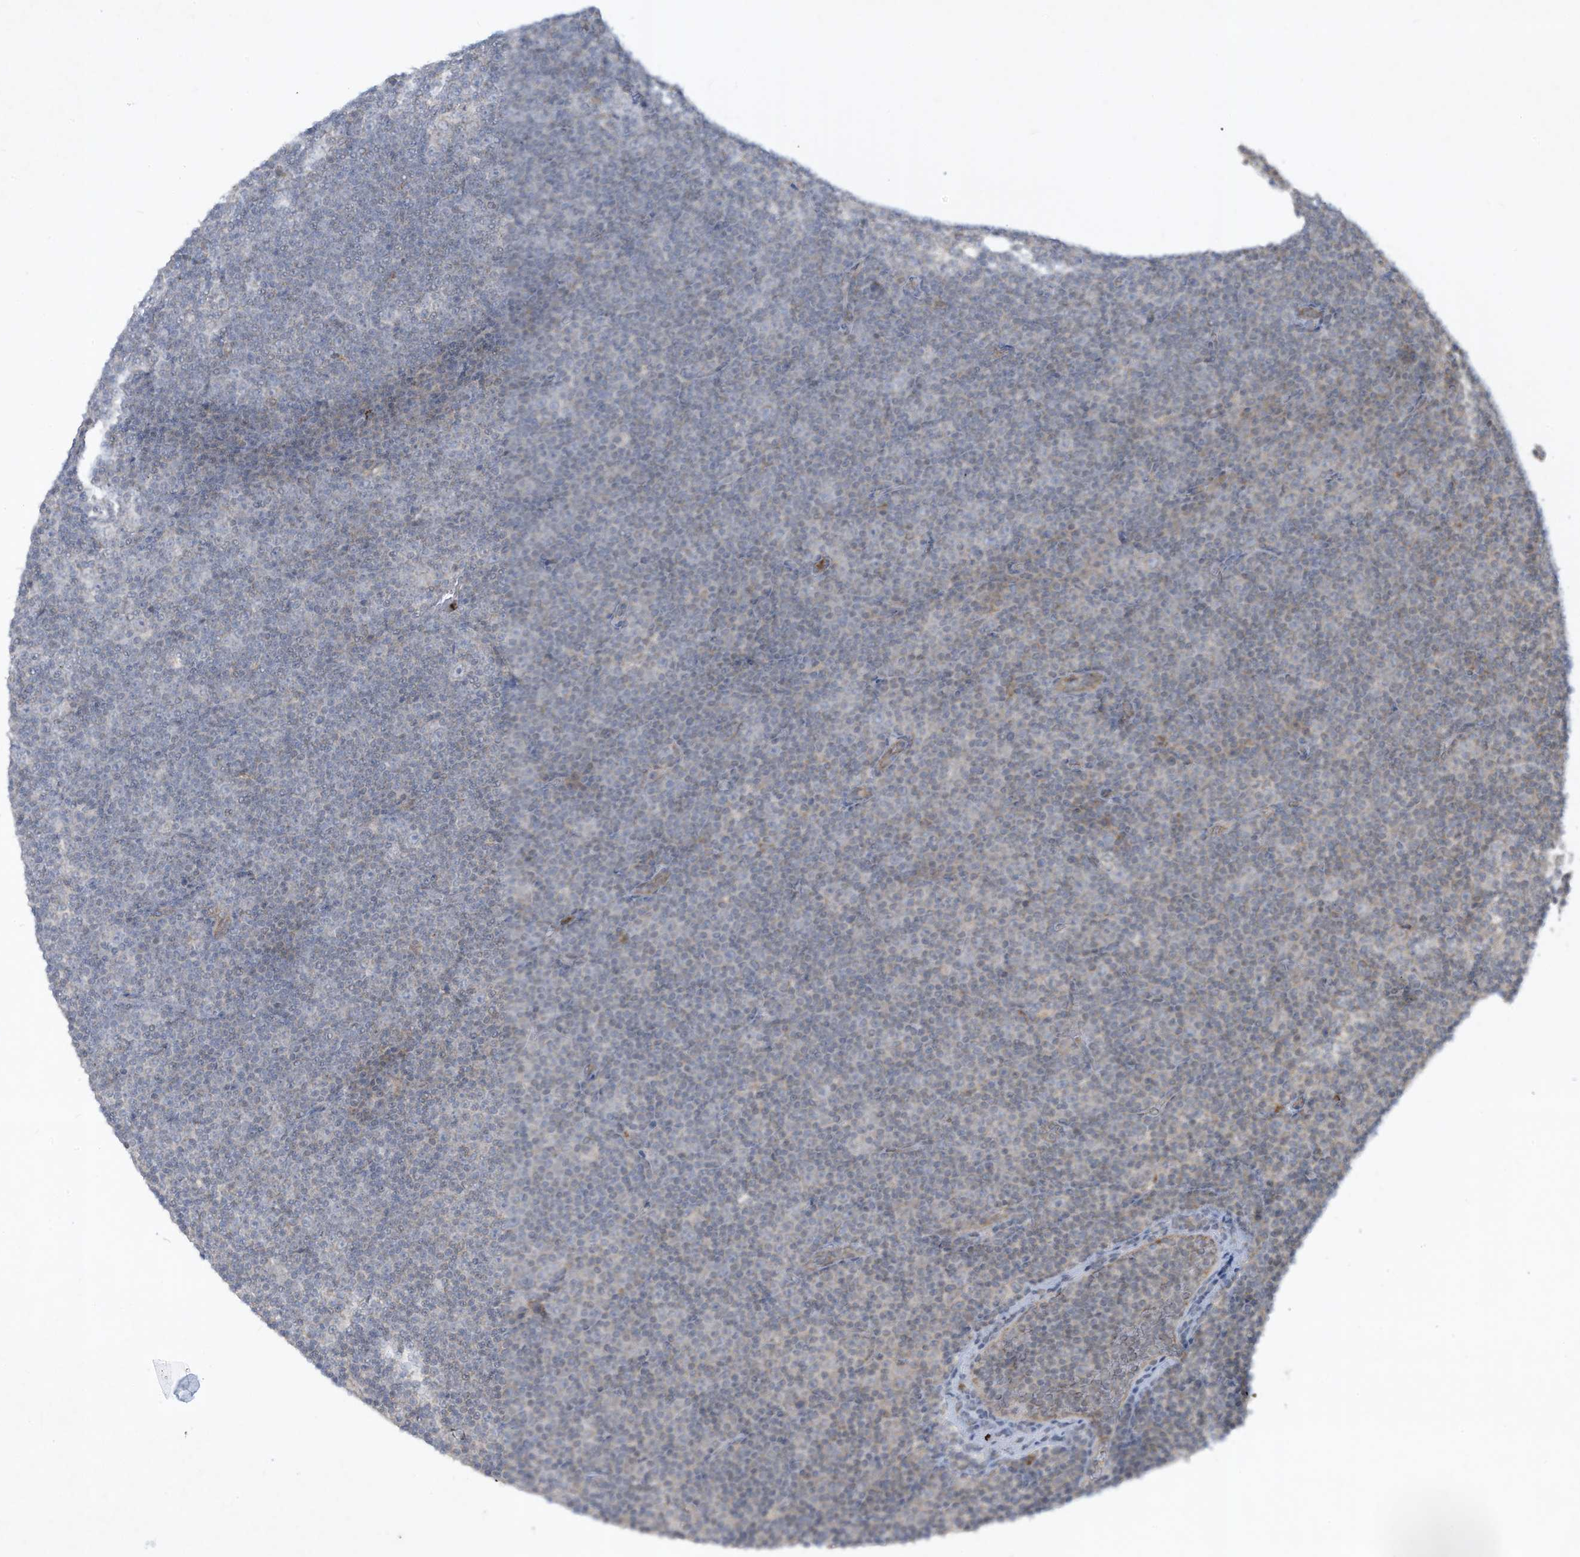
{"staining": {"intensity": "negative", "quantity": "none", "location": "none"}, "tissue": "lymphoma", "cell_type": "Tumor cells", "image_type": "cancer", "snomed": [{"axis": "morphology", "description": "Malignant lymphoma, non-Hodgkin's type, Low grade"}, {"axis": "topography", "description": "Lymph node"}], "caption": "Low-grade malignant lymphoma, non-Hodgkin's type was stained to show a protein in brown. There is no significant expression in tumor cells.", "gene": "CHRNA4", "patient": {"sex": "female", "age": 67}}